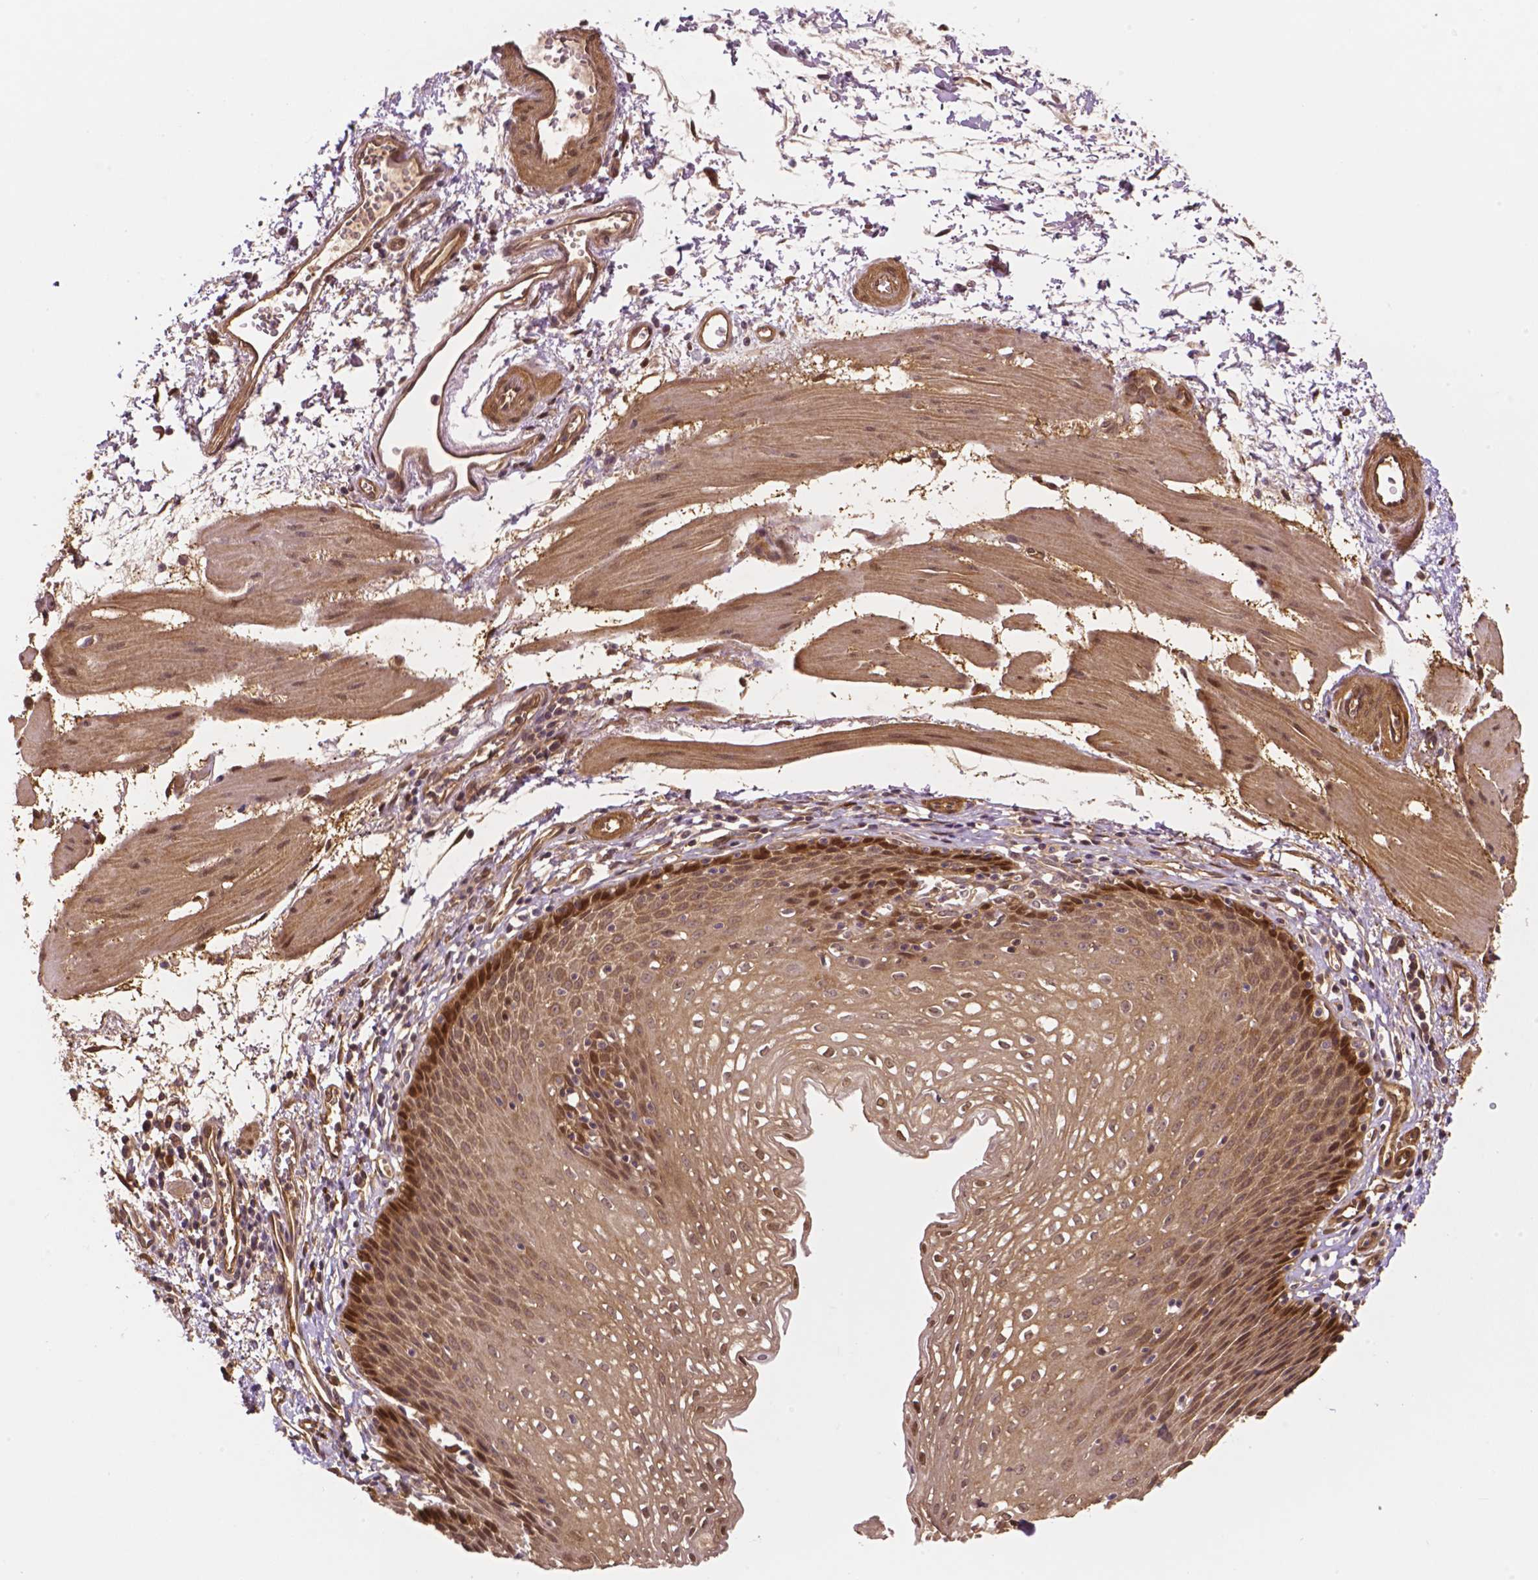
{"staining": {"intensity": "moderate", "quantity": "25%-75%", "location": "cytoplasmic/membranous,nuclear"}, "tissue": "esophagus", "cell_type": "Squamous epithelial cells", "image_type": "normal", "snomed": [{"axis": "morphology", "description": "Normal tissue, NOS"}, {"axis": "topography", "description": "Esophagus"}], "caption": "Moderate cytoplasmic/membranous,nuclear protein staining is seen in approximately 25%-75% of squamous epithelial cells in esophagus.", "gene": "YAP1", "patient": {"sex": "female", "age": 64}}